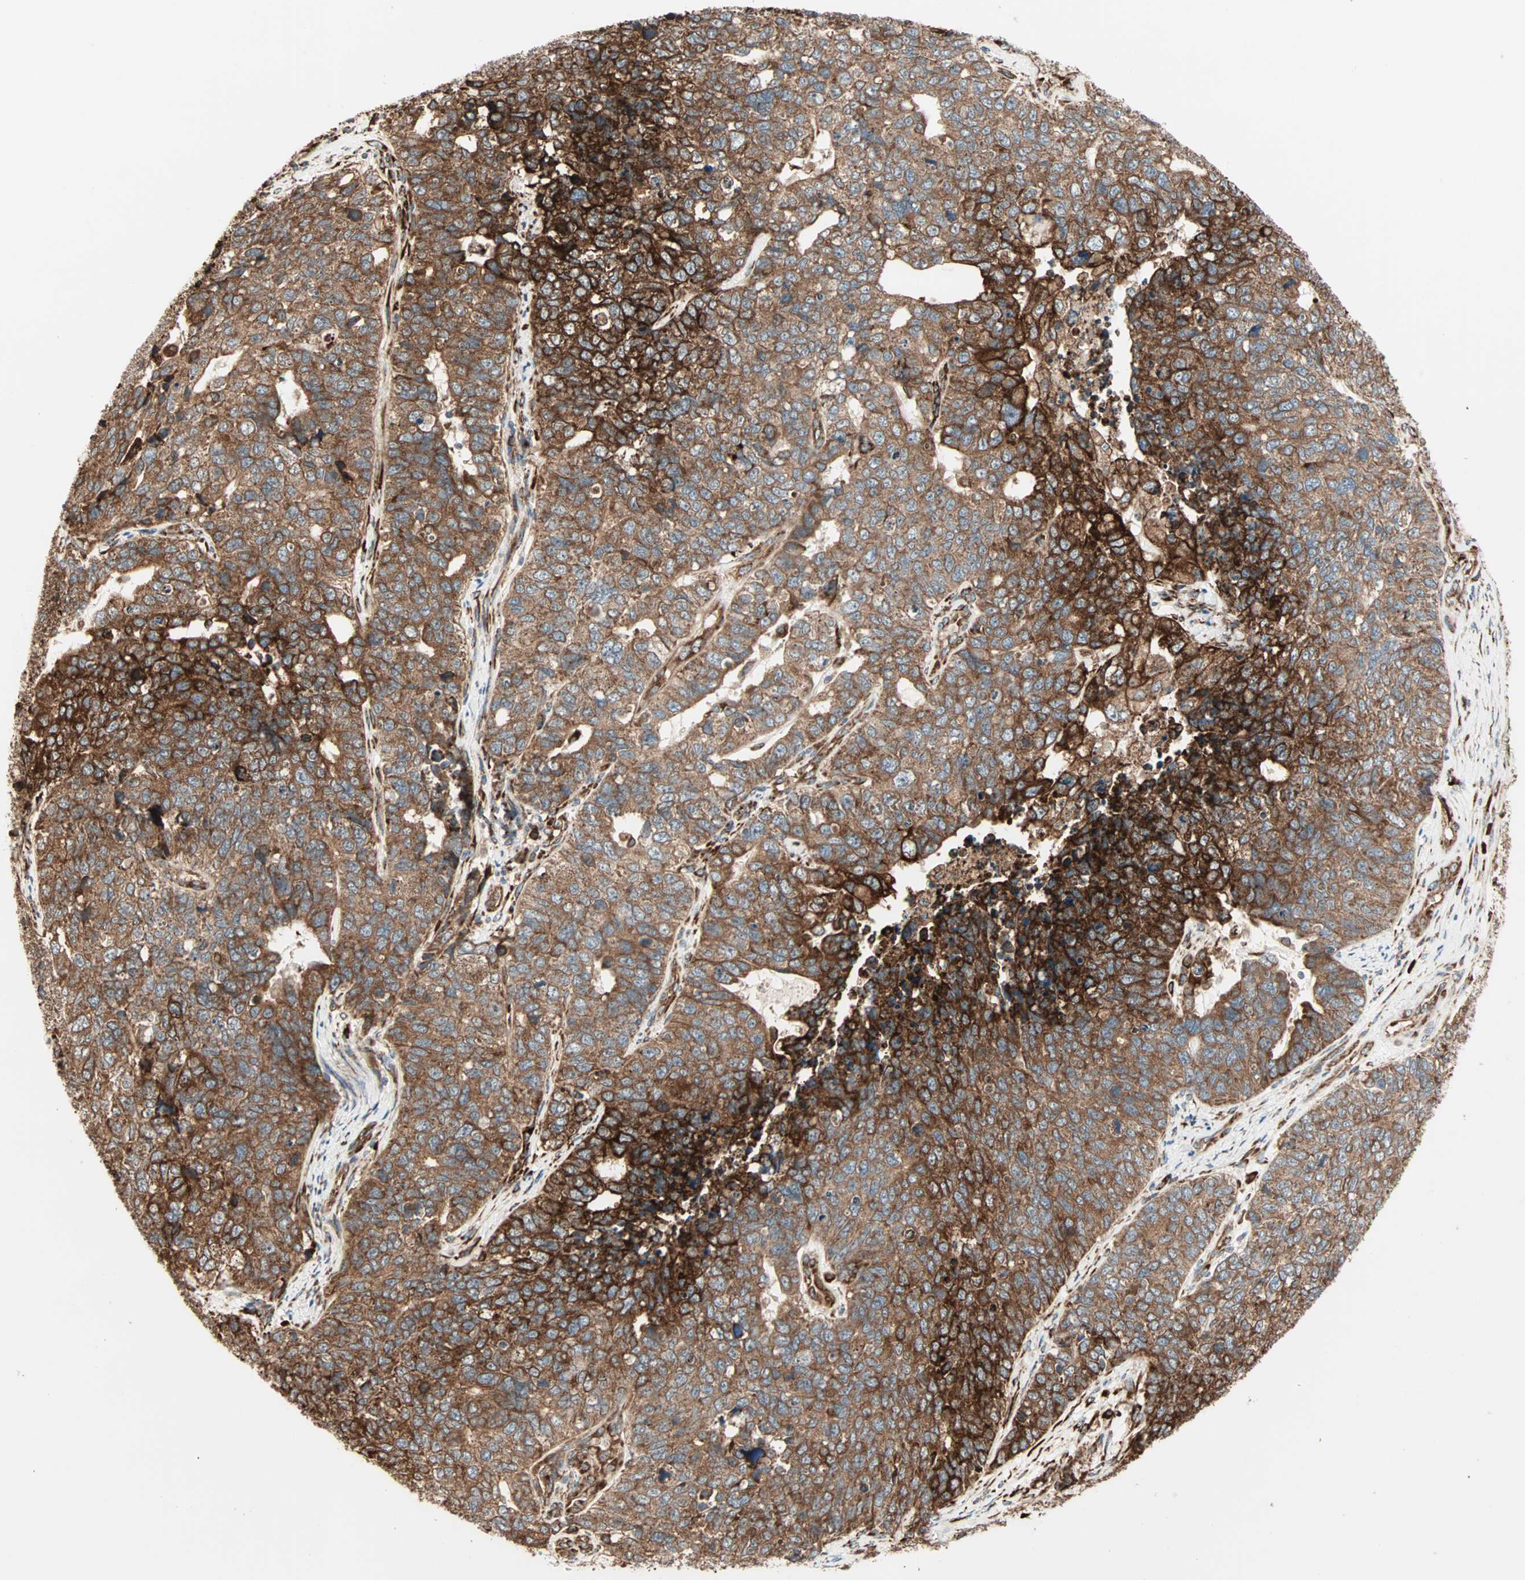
{"staining": {"intensity": "strong", "quantity": ">75%", "location": "cytoplasmic/membranous"}, "tissue": "cervical cancer", "cell_type": "Tumor cells", "image_type": "cancer", "snomed": [{"axis": "morphology", "description": "Squamous cell carcinoma, NOS"}, {"axis": "topography", "description": "Cervix"}], "caption": "The immunohistochemical stain shows strong cytoplasmic/membranous expression in tumor cells of squamous cell carcinoma (cervical) tissue. (IHC, brightfield microscopy, high magnification).", "gene": "P4HA1", "patient": {"sex": "female", "age": 63}}